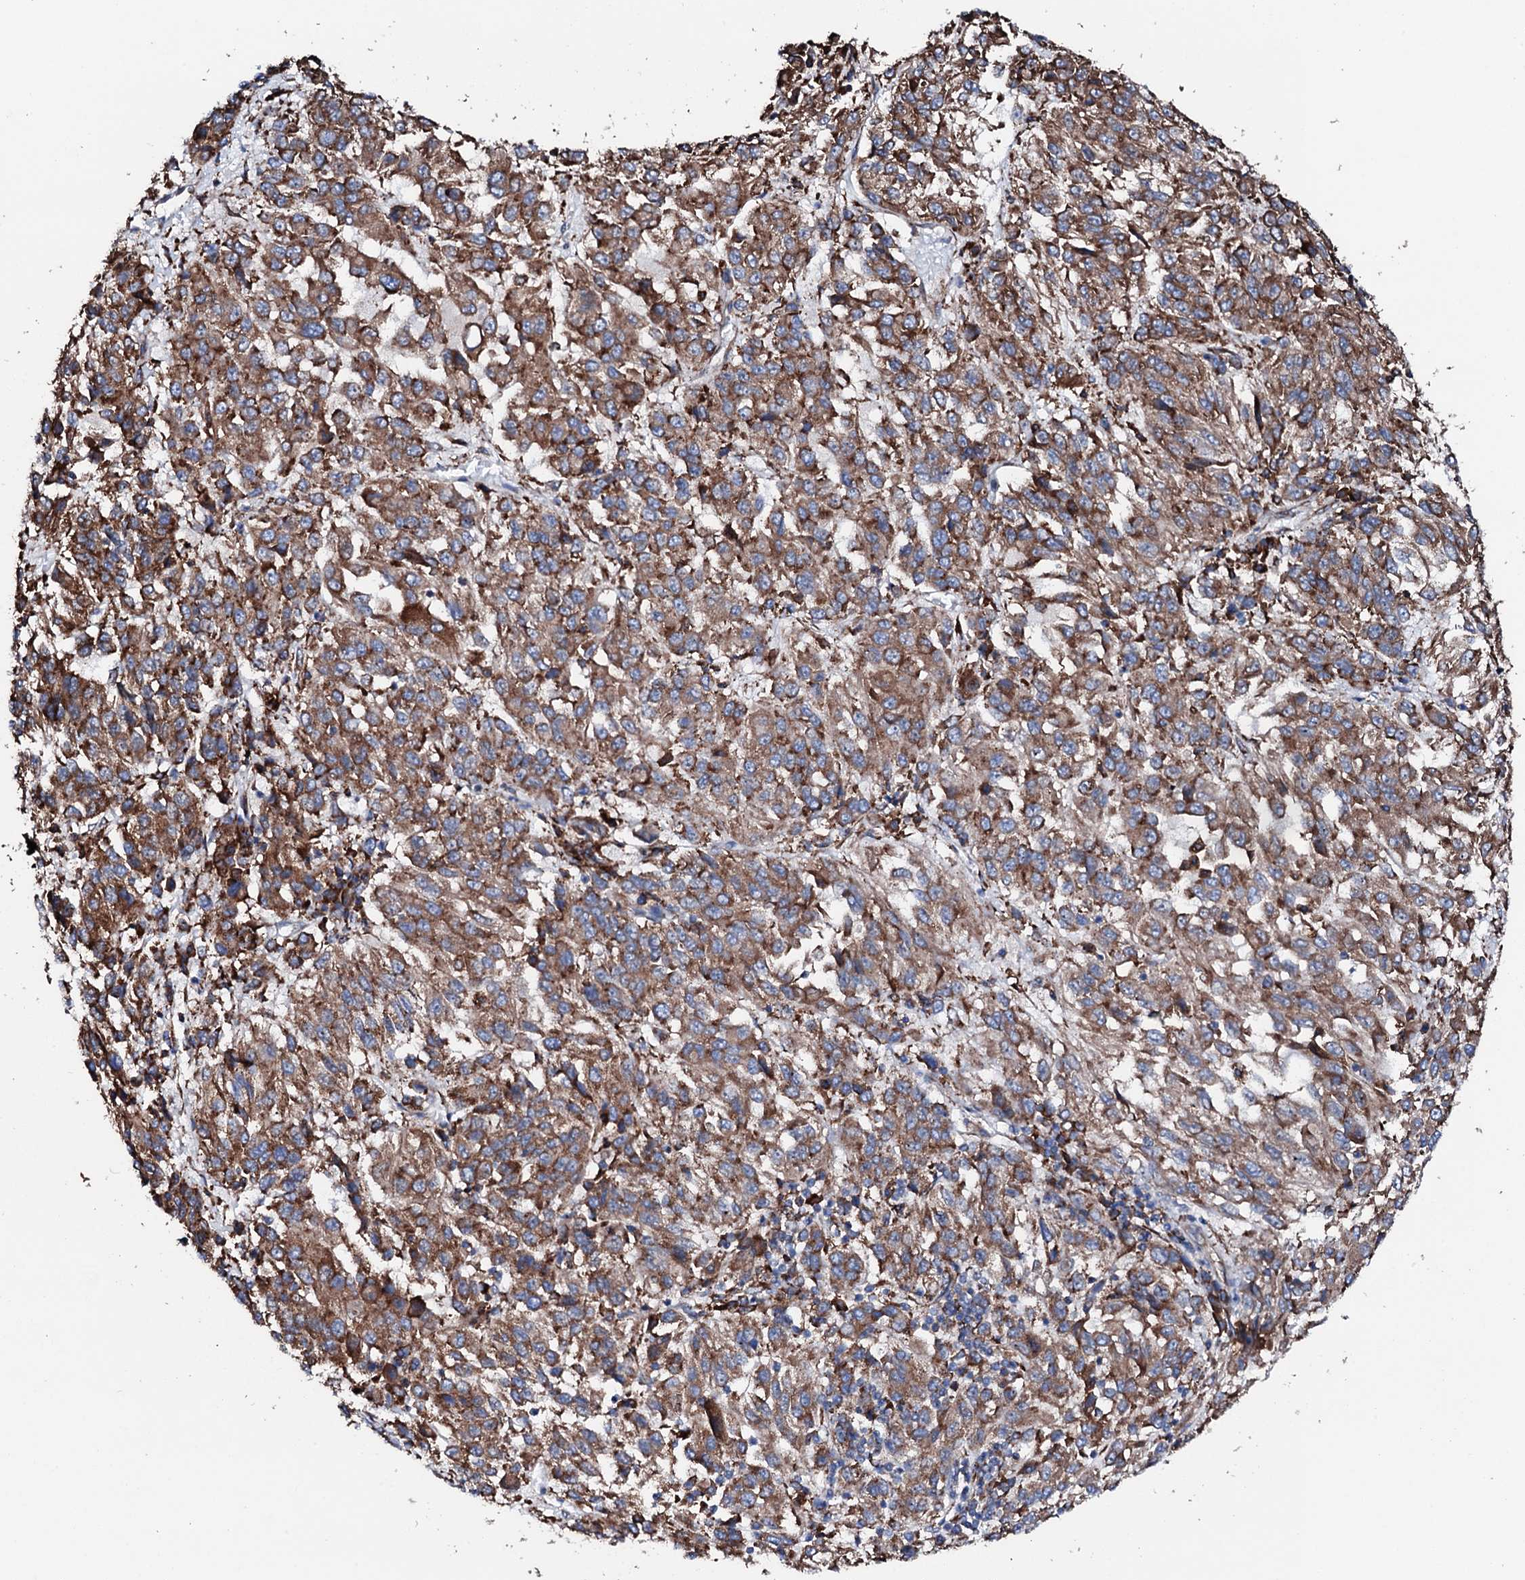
{"staining": {"intensity": "moderate", "quantity": ">75%", "location": "cytoplasmic/membranous"}, "tissue": "melanoma", "cell_type": "Tumor cells", "image_type": "cancer", "snomed": [{"axis": "morphology", "description": "Malignant melanoma, Metastatic site"}, {"axis": "topography", "description": "Lung"}], "caption": "A brown stain highlights moderate cytoplasmic/membranous positivity of a protein in melanoma tumor cells.", "gene": "AMDHD1", "patient": {"sex": "male", "age": 64}}